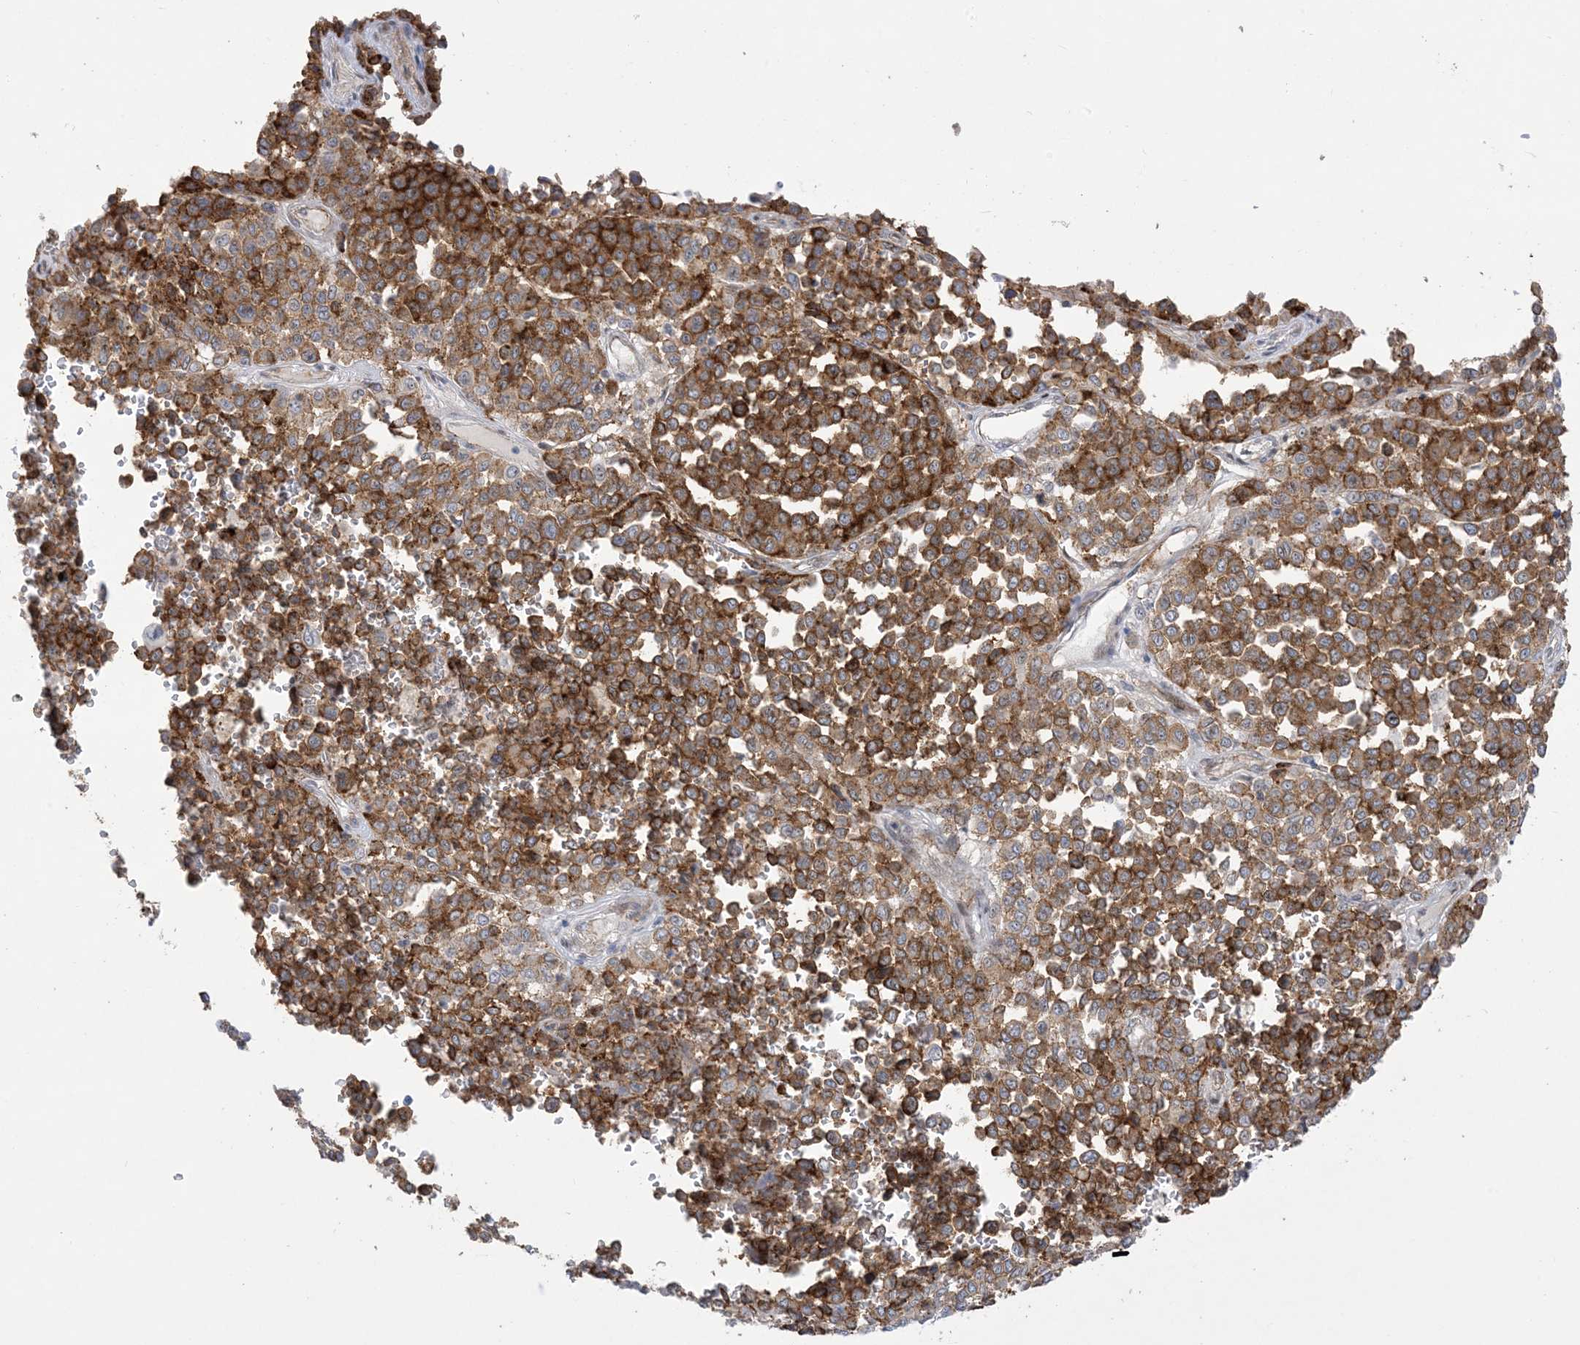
{"staining": {"intensity": "strong", "quantity": ">75%", "location": "cytoplasmic/membranous"}, "tissue": "melanoma", "cell_type": "Tumor cells", "image_type": "cancer", "snomed": [{"axis": "morphology", "description": "Malignant melanoma, Metastatic site"}, {"axis": "topography", "description": "Pancreas"}], "caption": "DAB (3,3'-diaminobenzidine) immunohistochemical staining of malignant melanoma (metastatic site) demonstrates strong cytoplasmic/membranous protein positivity in about >75% of tumor cells.", "gene": "MARS2", "patient": {"sex": "female", "age": 30}}